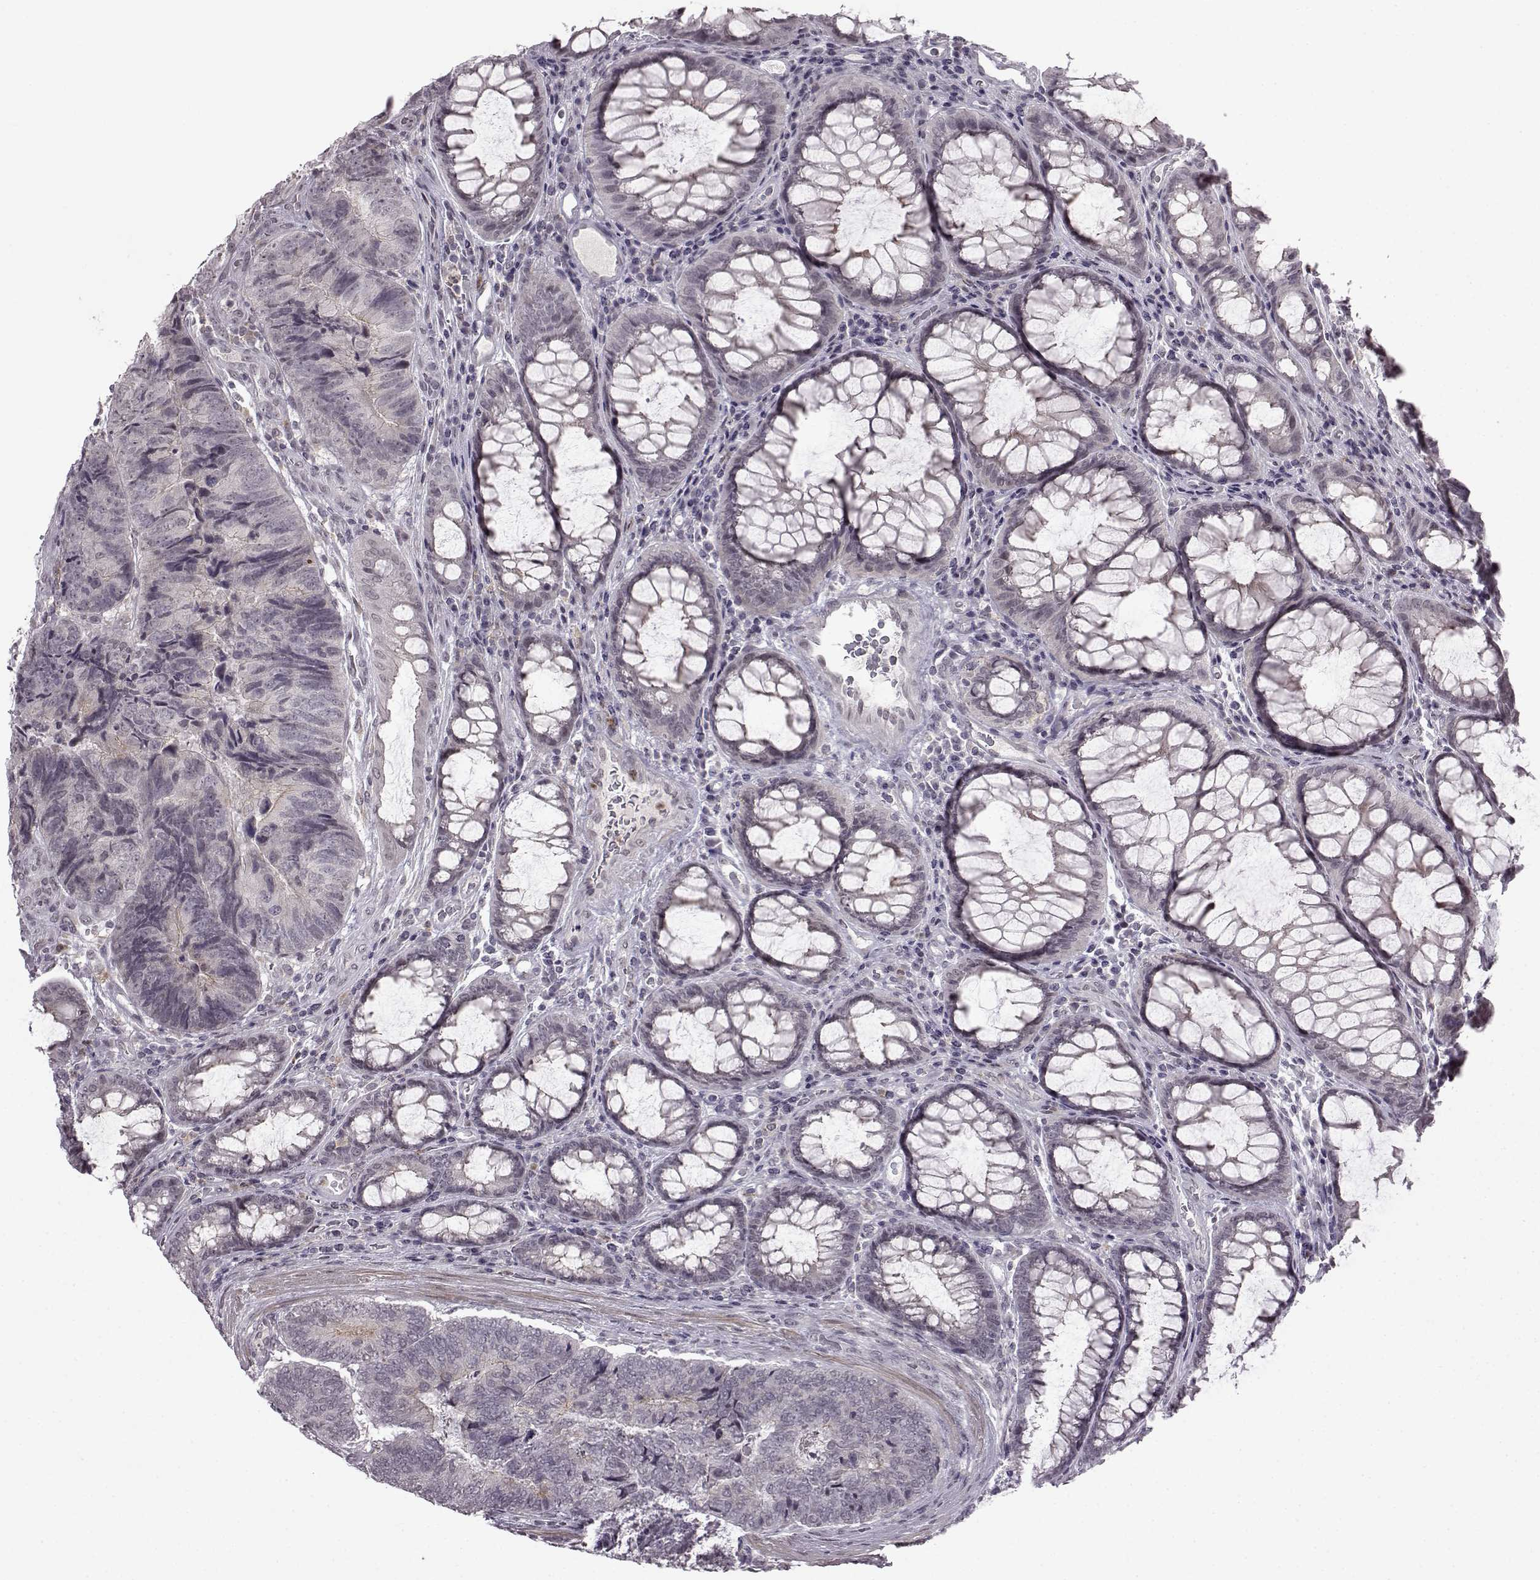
{"staining": {"intensity": "negative", "quantity": "none", "location": "none"}, "tissue": "colorectal cancer", "cell_type": "Tumor cells", "image_type": "cancer", "snomed": [{"axis": "morphology", "description": "Adenocarcinoma, NOS"}, {"axis": "topography", "description": "Colon"}], "caption": "A high-resolution micrograph shows IHC staining of colorectal cancer (adenocarcinoma), which displays no significant positivity in tumor cells.", "gene": "SLC28A2", "patient": {"sex": "female", "age": 67}}